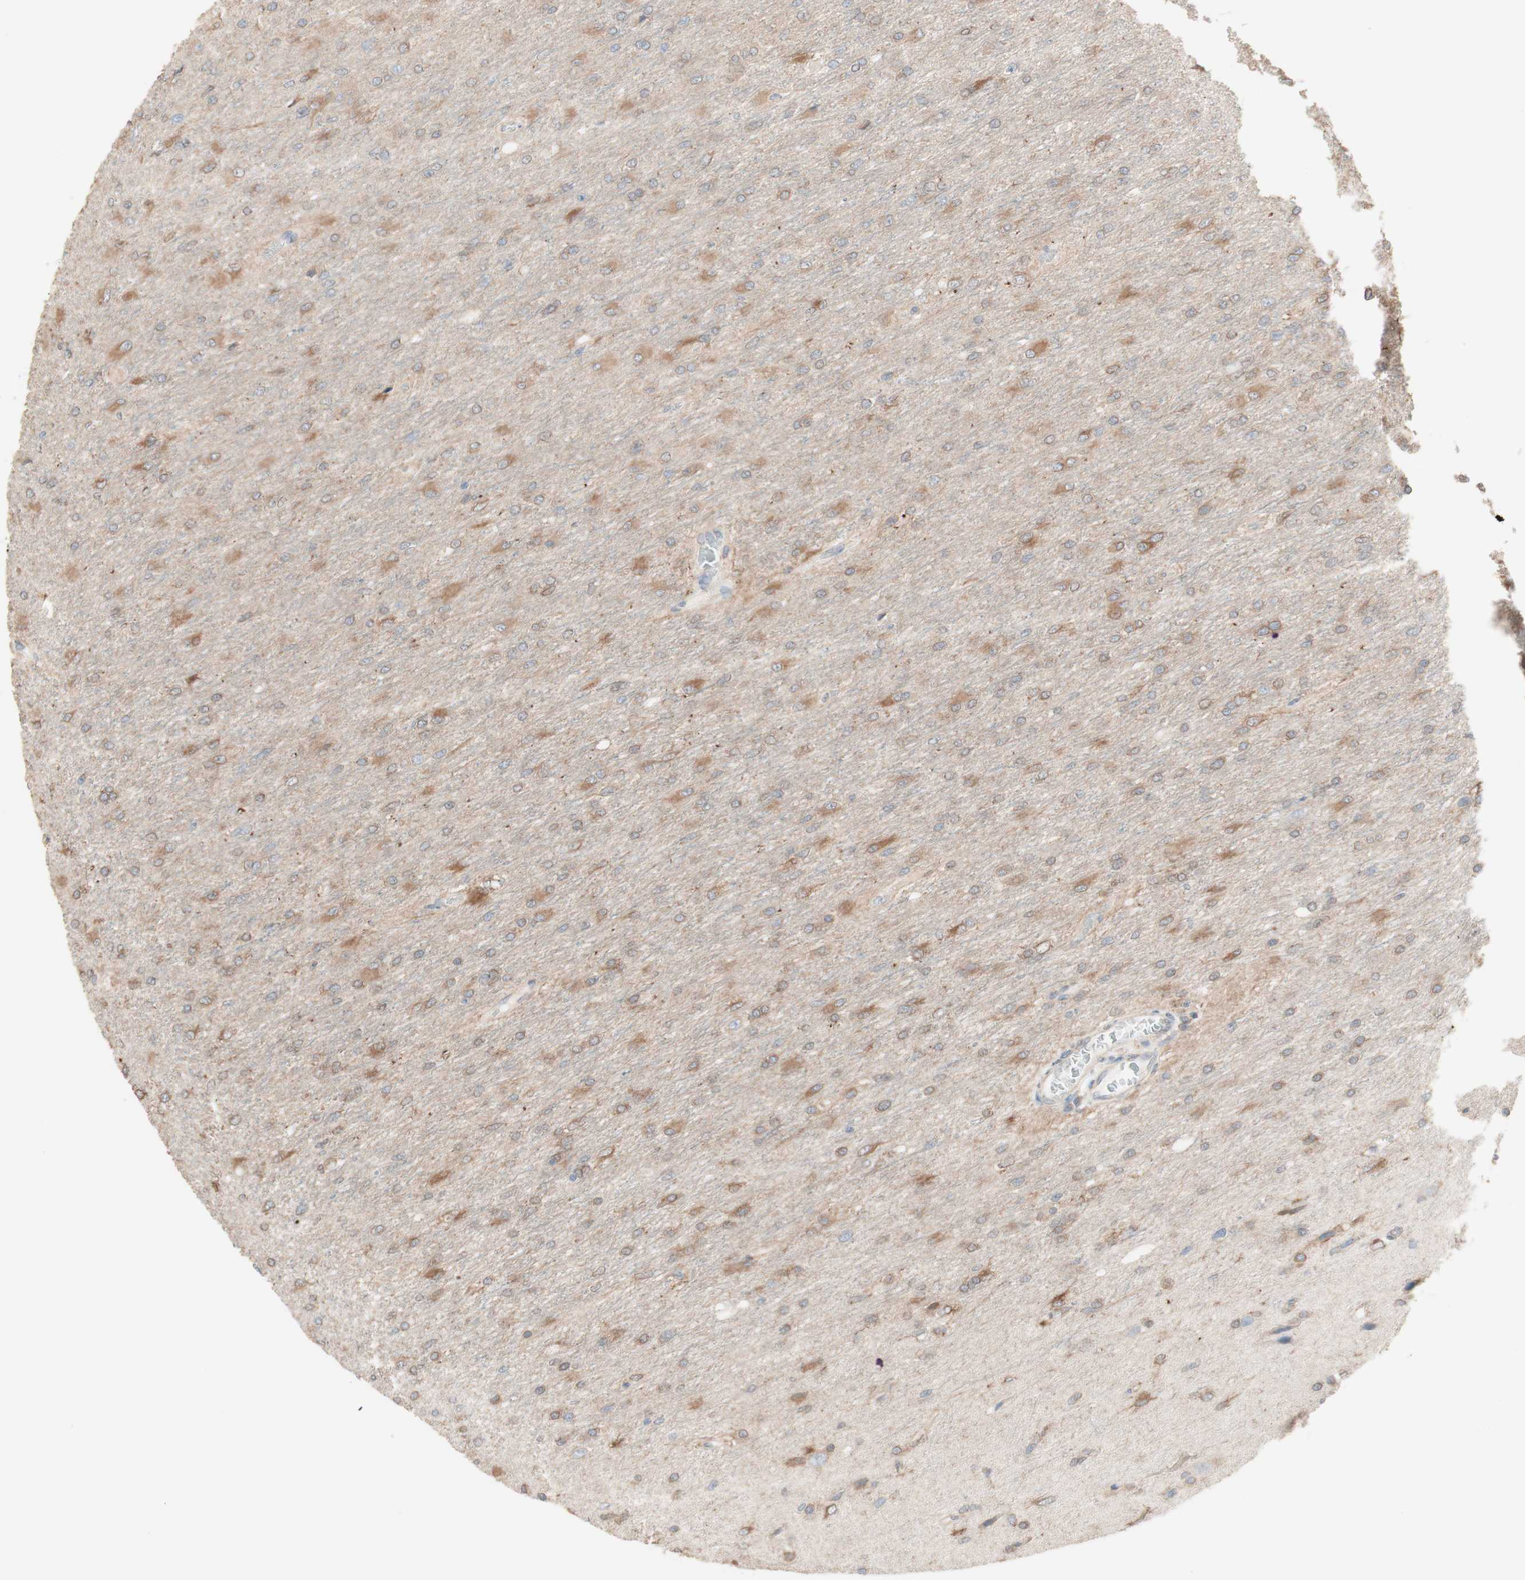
{"staining": {"intensity": "weak", "quantity": ">75%", "location": "cytoplasmic/membranous"}, "tissue": "glioma", "cell_type": "Tumor cells", "image_type": "cancer", "snomed": [{"axis": "morphology", "description": "Glioma, malignant, High grade"}, {"axis": "topography", "description": "Cerebral cortex"}], "caption": "There is low levels of weak cytoplasmic/membranous positivity in tumor cells of malignant glioma (high-grade), as demonstrated by immunohistochemical staining (brown color).", "gene": "COMT", "patient": {"sex": "female", "age": 36}}